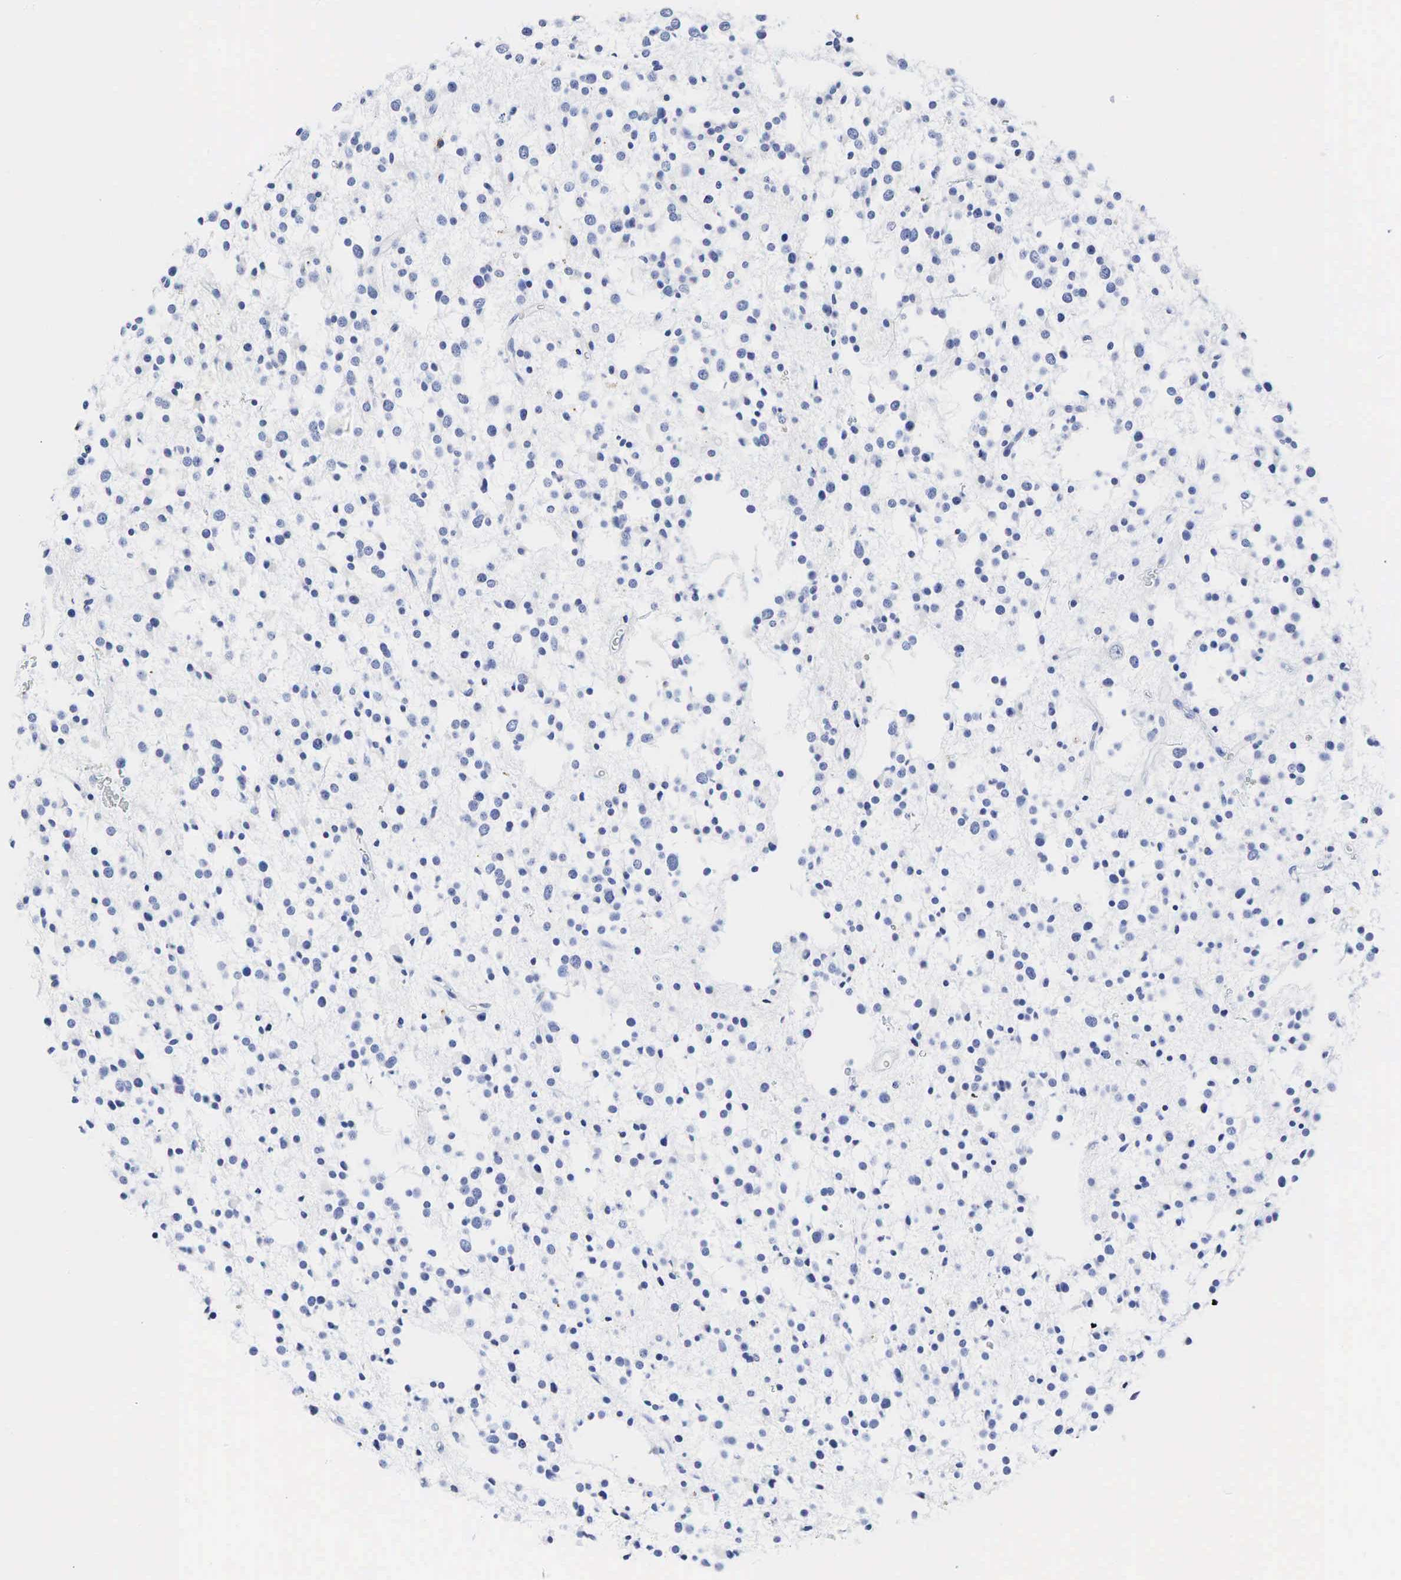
{"staining": {"intensity": "negative", "quantity": "none", "location": "none"}, "tissue": "glioma", "cell_type": "Tumor cells", "image_type": "cancer", "snomed": [{"axis": "morphology", "description": "Glioma, malignant, Low grade"}, {"axis": "topography", "description": "Brain"}], "caption": "Tumor cells show no significant protein expression in glioma. The staining is performed using DAB (3,3'-diaminobenzidine) brown chromogen with nuclei counter-stained in using hematoxylin.", "gene": "LYZ", "patient": {"sex": "female", "age": 36}}